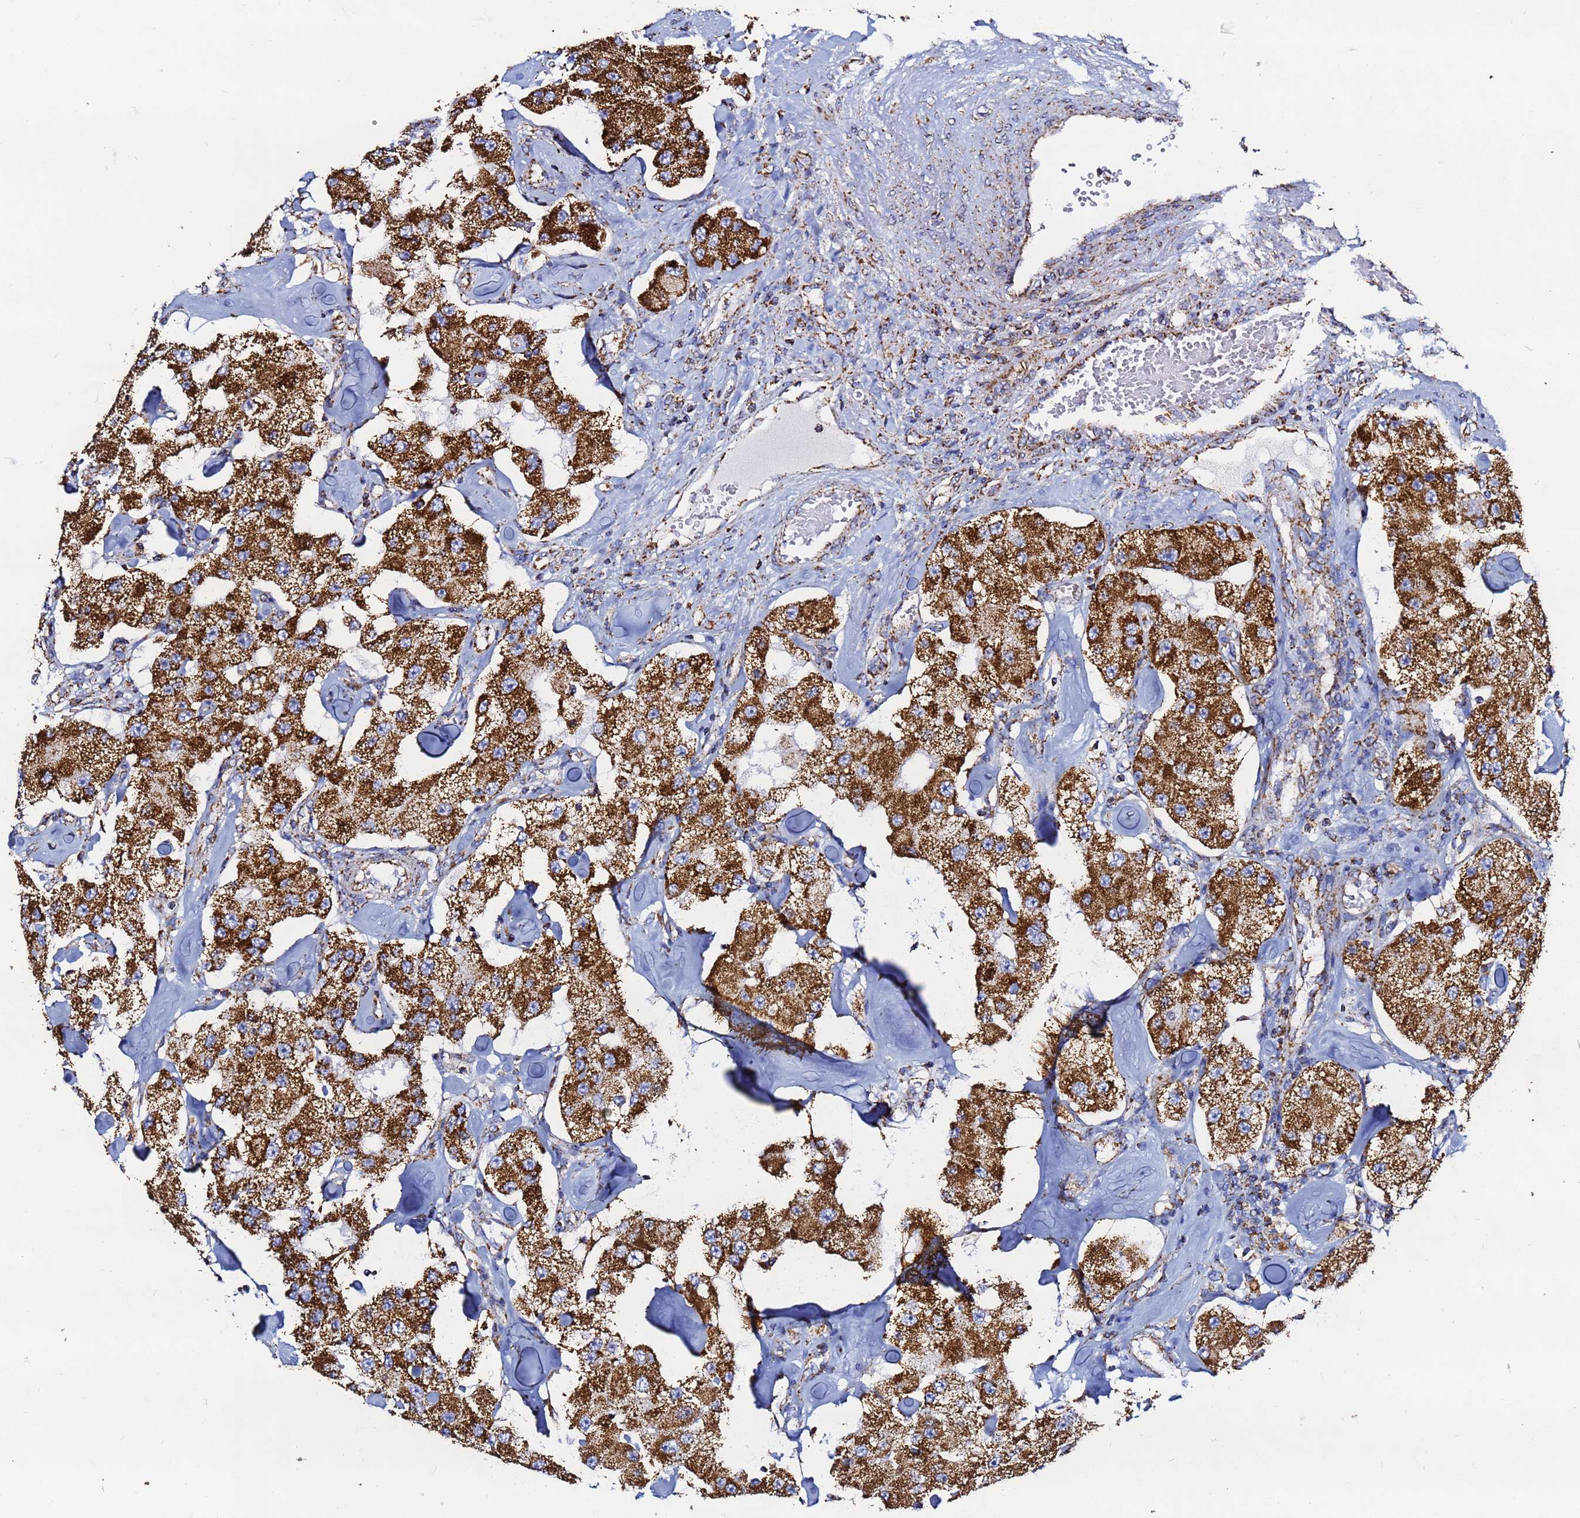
{"staining": {"intensity": "strong", "quantity": ">75%", "location": "cytoplasmic/membranous"}, "tissue": "carcinoid", "cell_type": "Tumor cells", "image_type": "cancer", "snomed": [{"axis": "morphology", "description": "Carcinoid, malignant, NOS"}, {"axis": "topography", "description": "Pancreas"}], "caption": "Carcinoid stained for a protein displays strong cytoplasmic/membranous positivity in tumor cells.", "gene": "PHB2", "patient": {"sex": "male", "age": 41}}